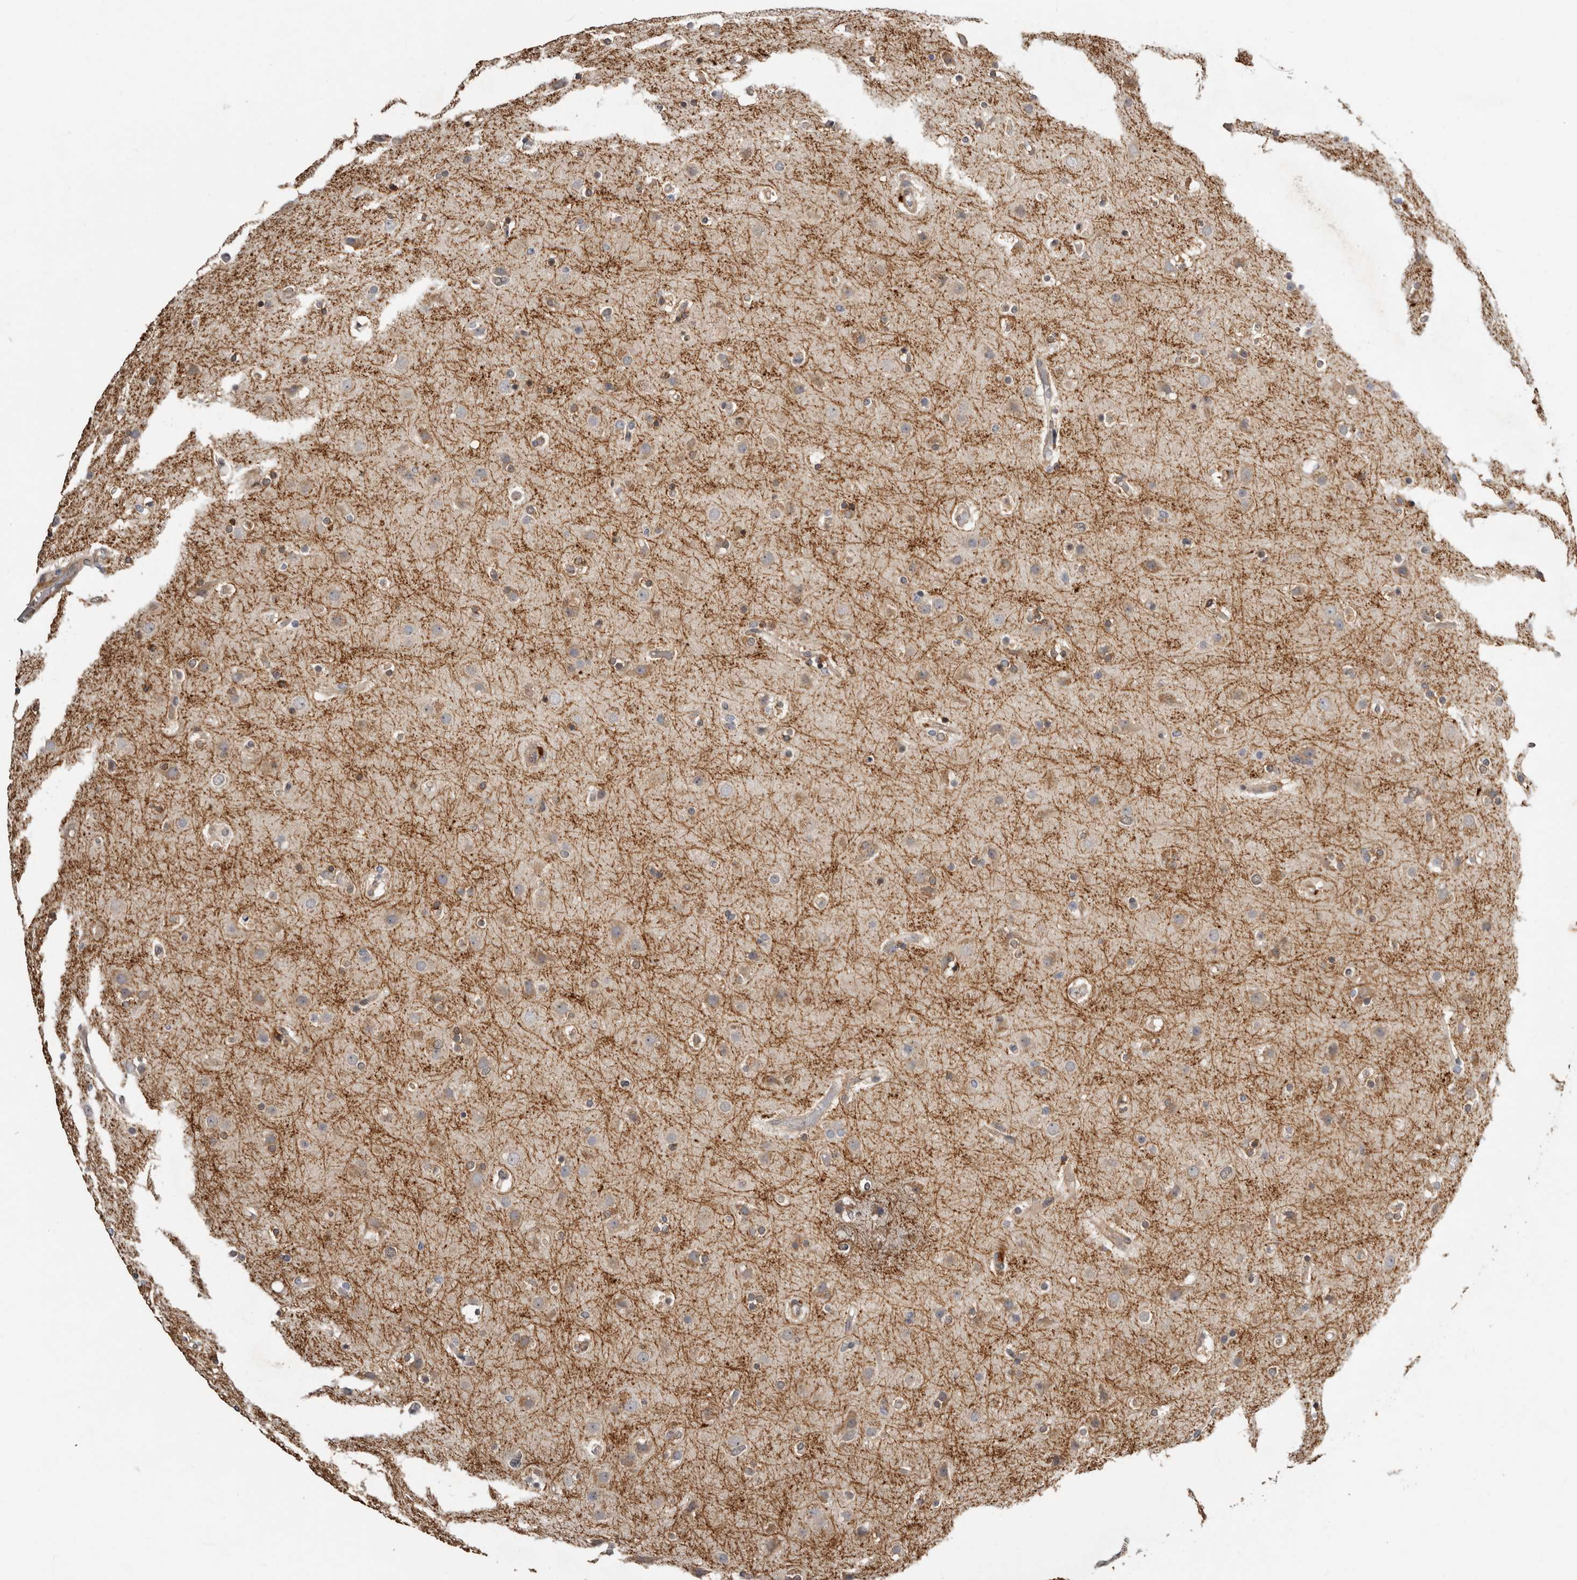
{"staining": {"intensity": "moderate", "quantity": "25%-75%", "location": "cytoplasmic/membranous"}, "tissue": "glioma", "cell_type": "Tumor cells", "image_type": "cancer", "snomed": [{"axis": "morphology", "description": "Glioma, malignant, High grade"}, {"axis": "topography", "description": "Cerebral cortex"}], "caption": "This image demonstrates malignant glioma (high-grade) stained with immunohistochemistry to label a protein in brown. The cytoplasmic/membranous of tumor cells show moderate positivity for the protein. Nuclei are counter-stained blue.", "gene": "SBDS", "patient": {"sex": "female", "age": 36}}